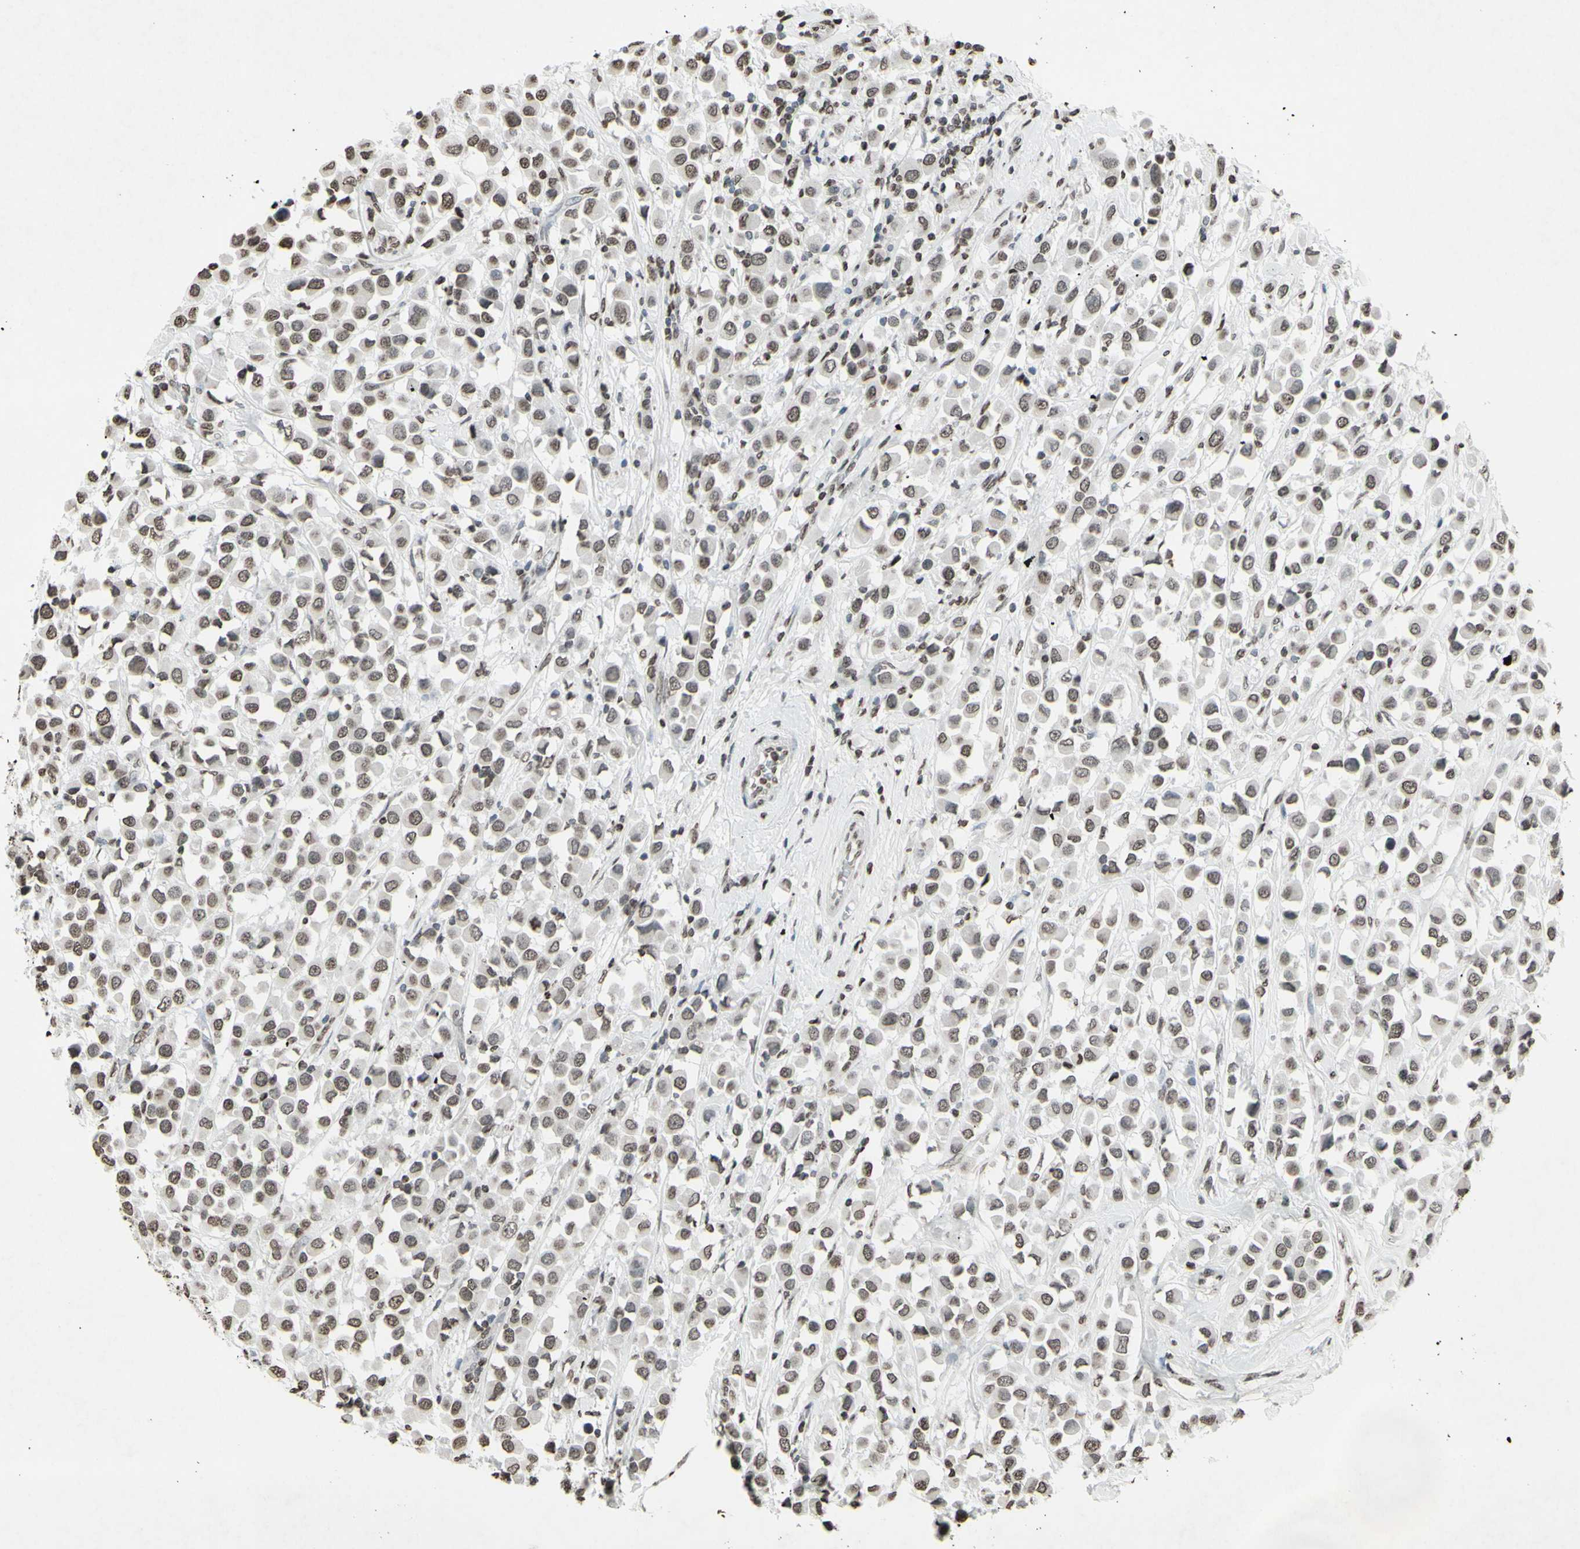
{"staining": {"intensity": "weak", "quantity": "25%-75%", "location": "nuclear"}, "tissue": "breast cancer", "cell_type": "Tumor cells", "image_type": "cancer", "snomed": [{"axis": "morphology", "description": "Duct carcinoma"}, {"axis": "topography", "description": "Breast"}], "caption": "Tumor cells exhibit weak nuclear expression in about 25%-75% of cells in breast cancer.", "gene": "CD79B", "patient": {"sex": "female", "age": 61}}